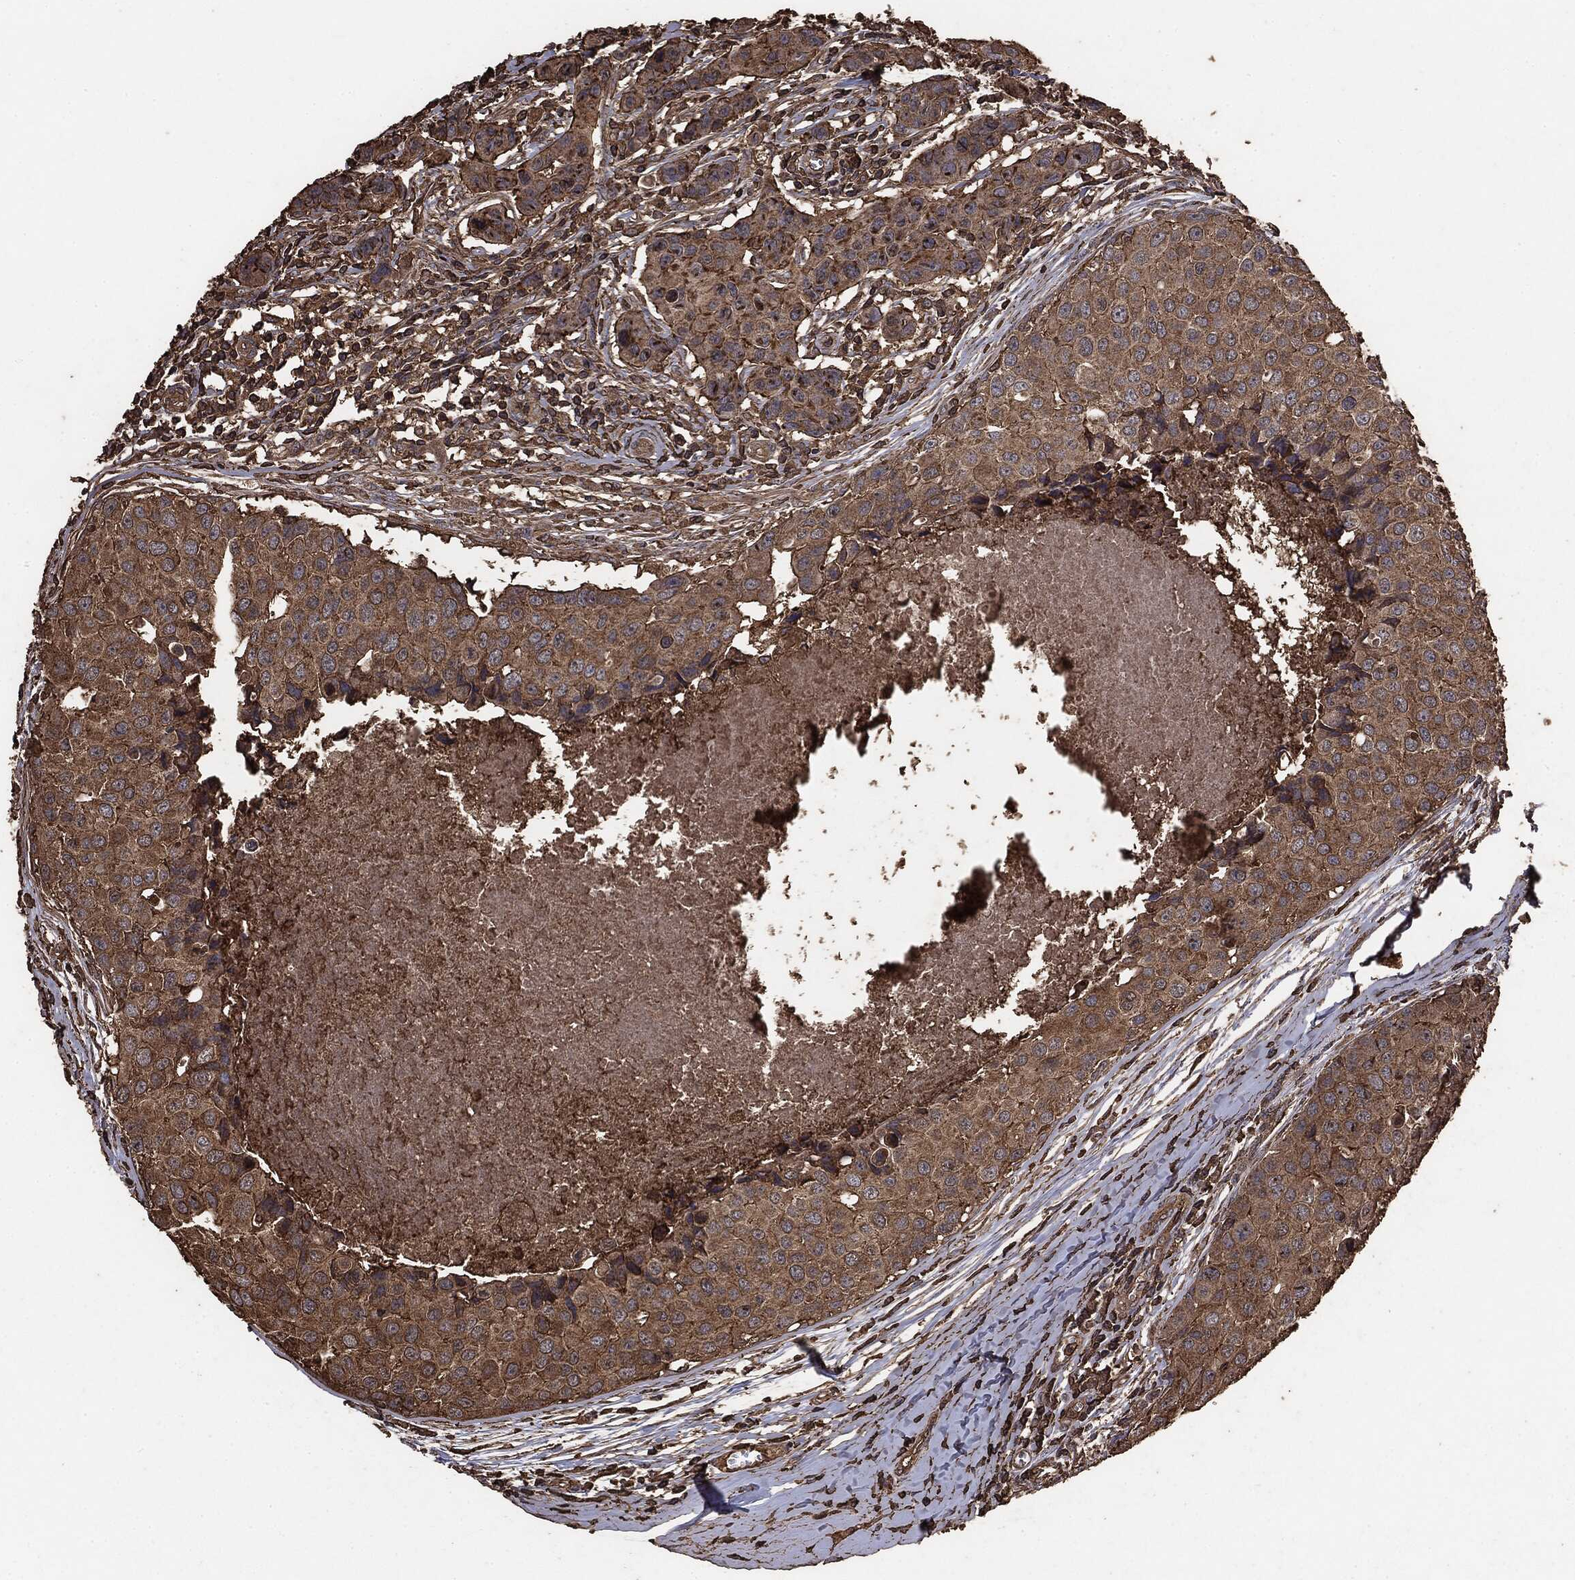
{"staining": {"intensity": "moderate", "quantity": ">75%", "location": "cytoplasmic/membranous"}, "tissue": "breast cancer", "cell_type": "Tumor cells", "image_type": "cancer", "snomed": [{"axis": "morphology", "description": "Duct carcinoma"}, {"axis": "topography", "description": "Breast"}], "caption": "High-power microscopy captured an immunohistochemistry (IHC) photomicrograph of intraductal carcinoma (breast), revealing moderate cytoplasmic/membranous expression in approximately >75% of tumor cells. Ihc stains the protein of interest in brown and the nuclei are stained blue.", "gene": "MTOR", "patient": {"sex": "female", "age": 24}}